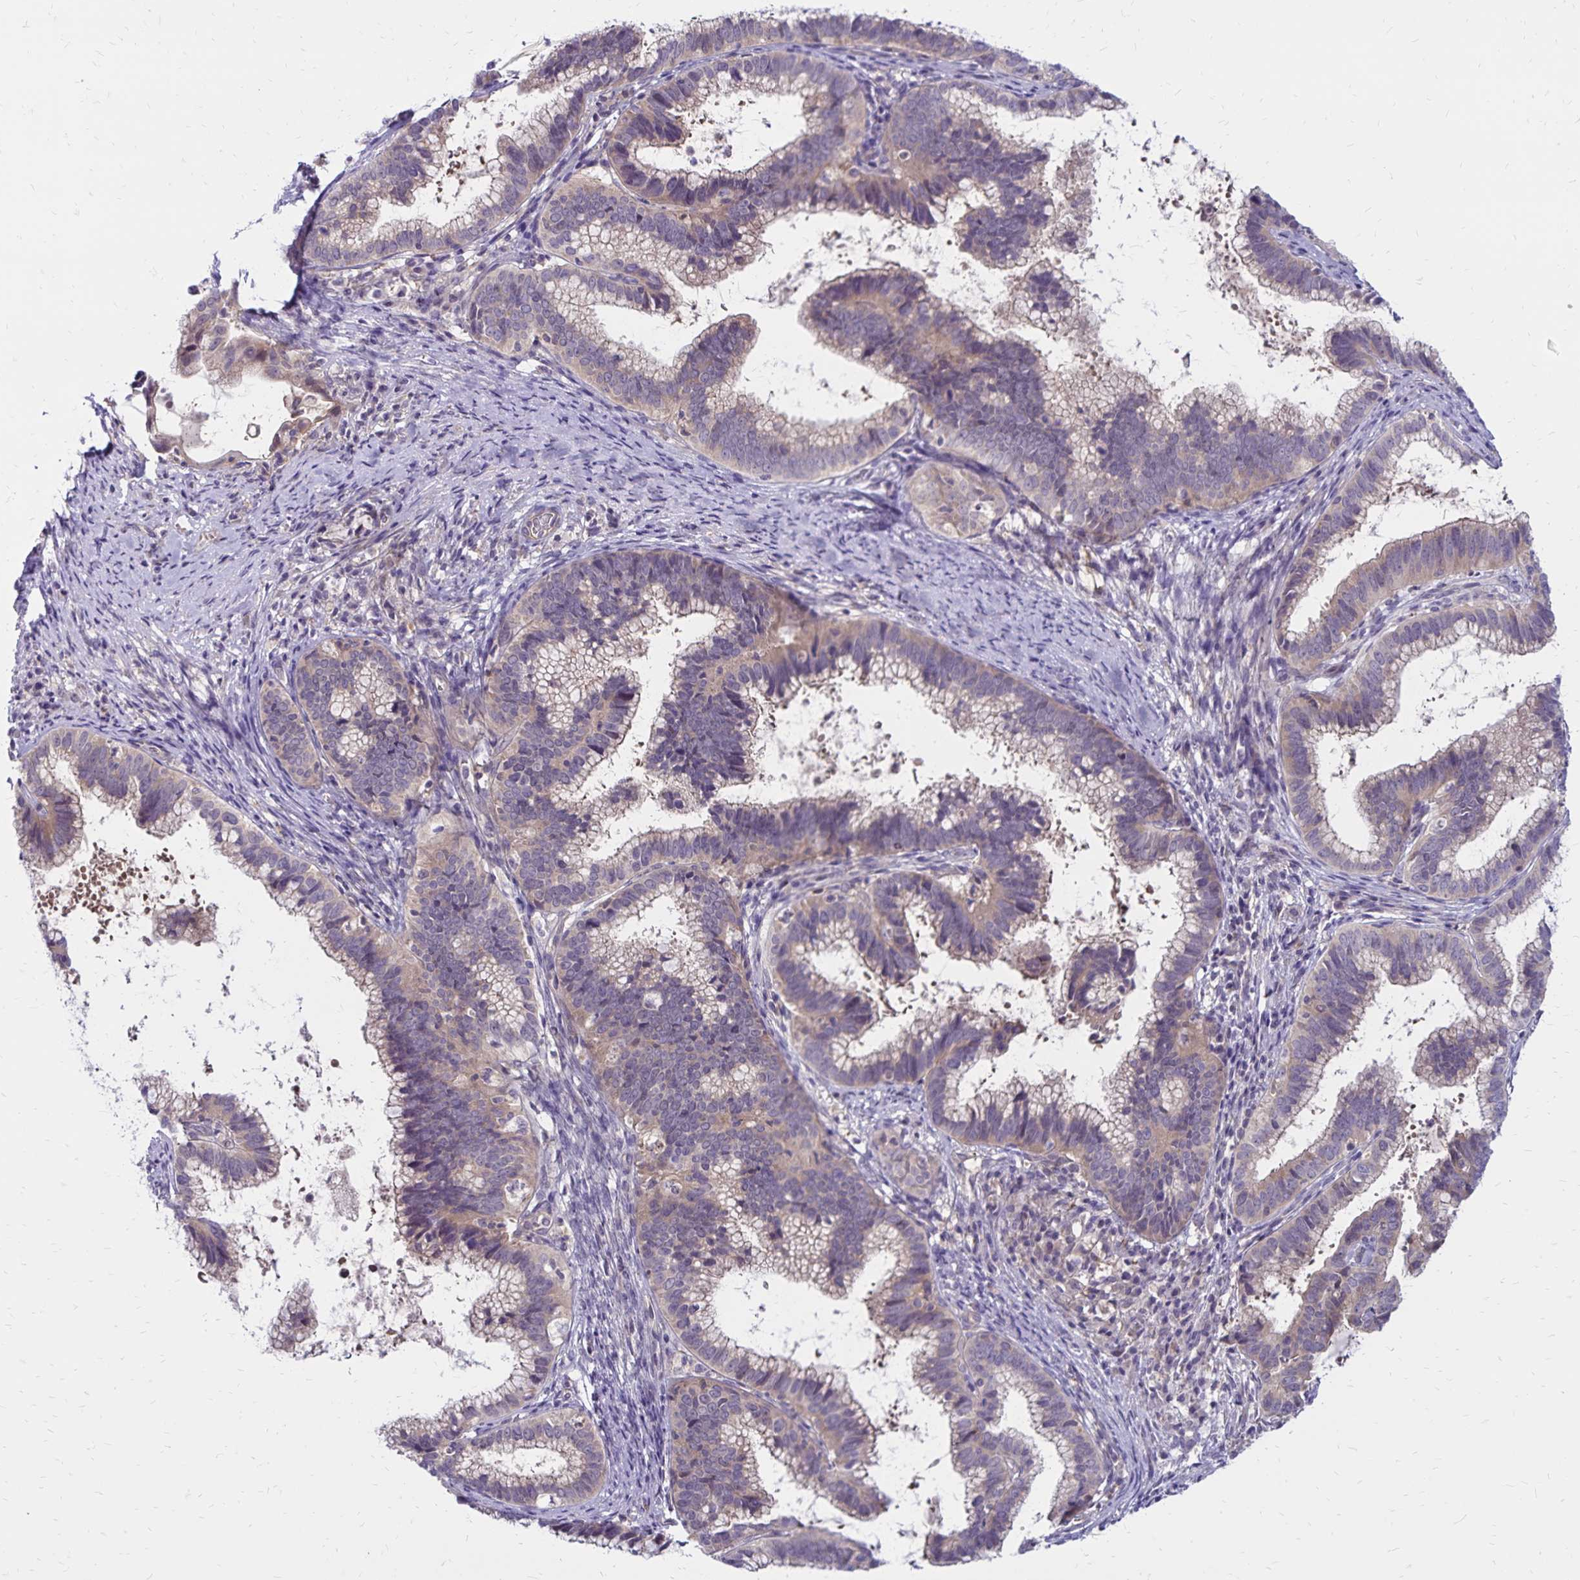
{"staining": {"intensity": "weak", "quantity": ">75%", "location": "cytoplasmic/membranous"}, "tissue": "cervical cancer", "cell_type": "Tumor cells", "image_type": "cancer", "snomed": [{"axis": "morphology", "description": "Adenocarcinoma, NOS"}, {"axis": "topography", "description": "Cervix"}], "caption": "Brown immunohistochemical staining in human cervical cancer (adenocarcinoma) reveals weak cytoplasmic/membranous expression in about >75% of tumor cells.", "gene": "FSD1", "patient": {"sex": "female", "age": 61}}